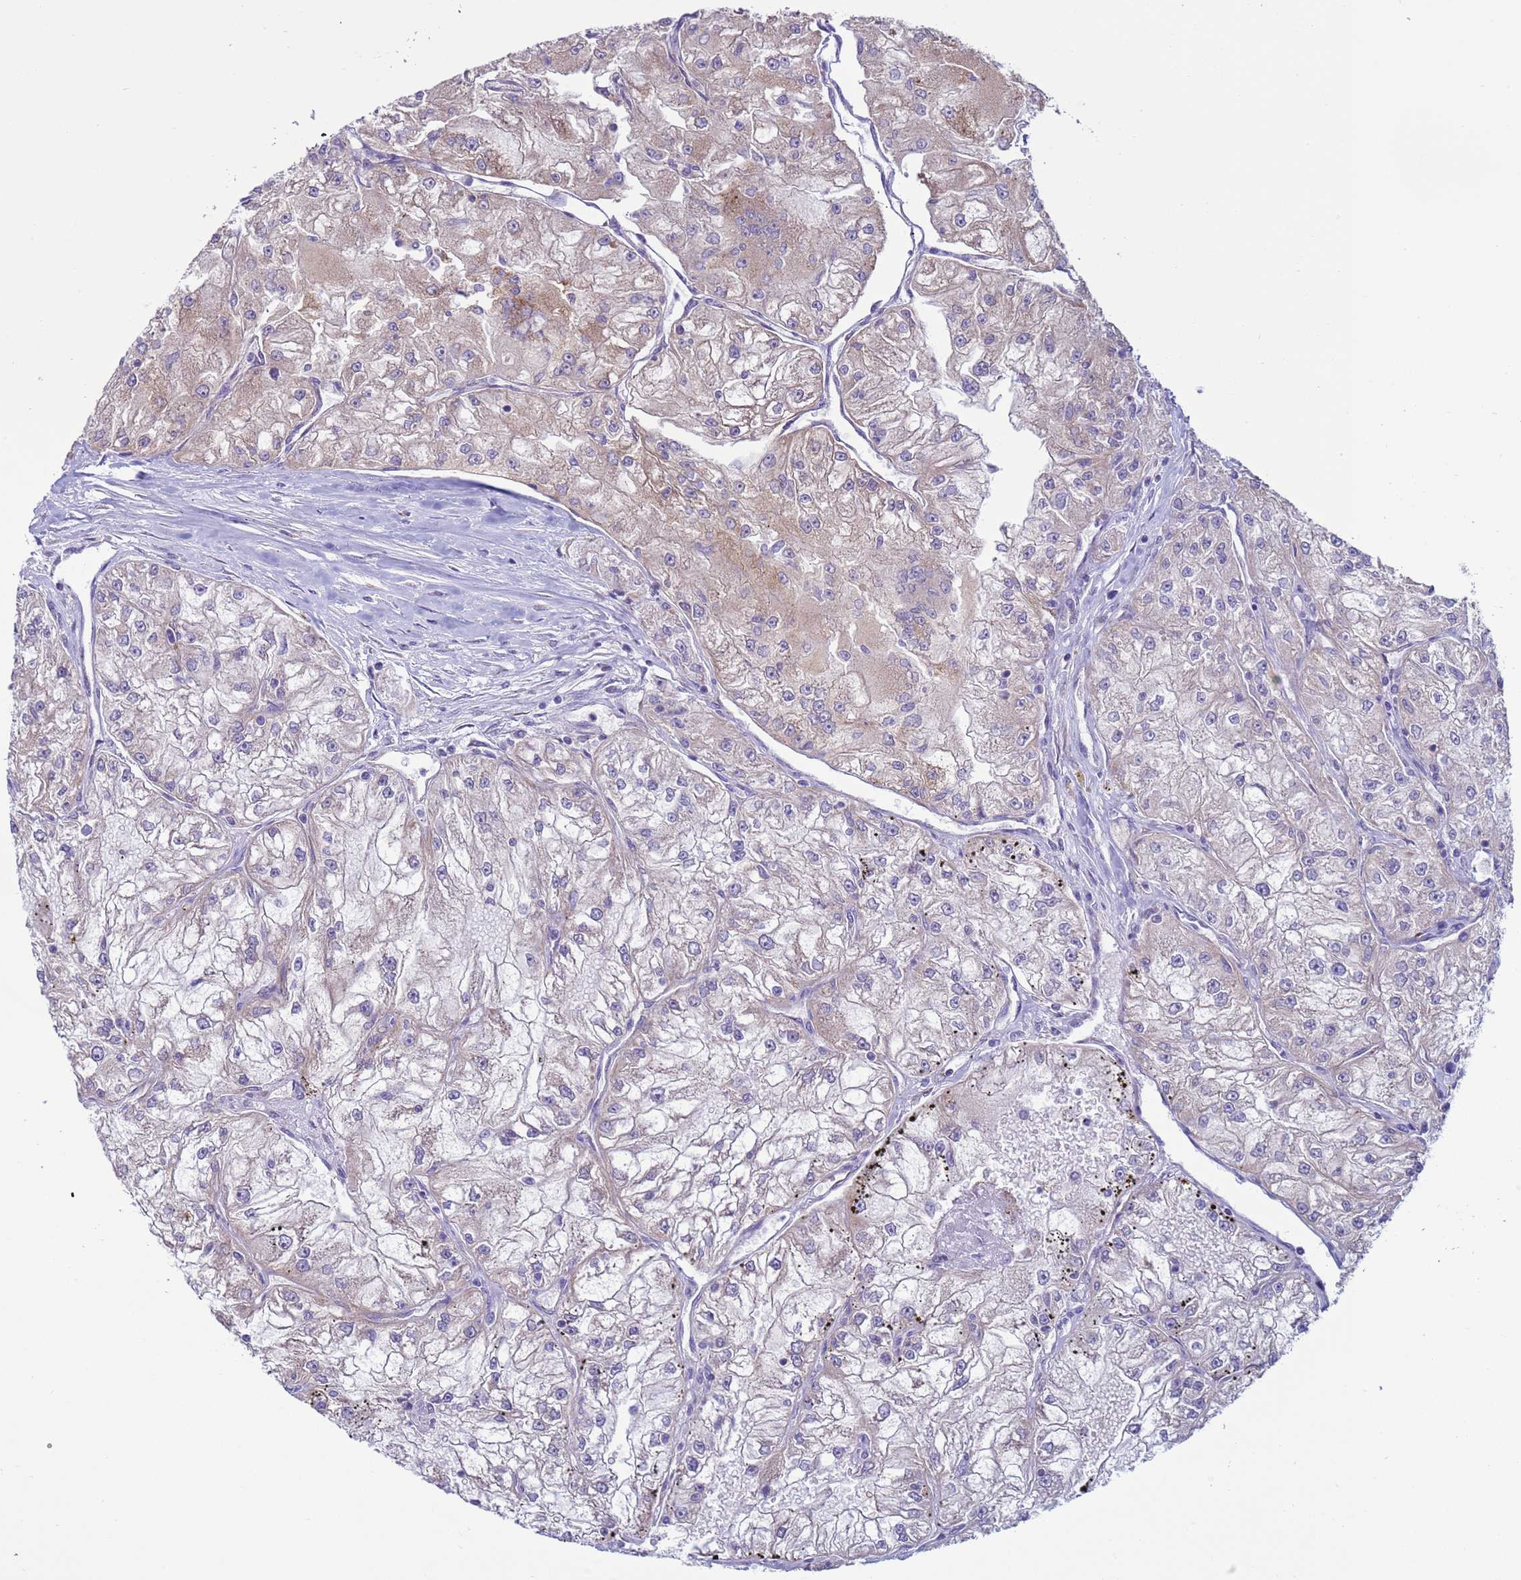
{"staining": {"intensity": "weak", "quantity": "25%-75%", "location": "cytoplasmic/membranous"}, "tissue": "renal cancer", "cell_type": "Tumor cells", "image_type": "cancer", "snomed": [{"axis": "morphology", "description": "Adenocarcinoma, NOS"}, {"axis": "topography", "description": "Kidney"}], "caption": "This is an image of immunohistochemistry staining of renal cancer, which shows weak staining in the cytoplasmic/membranous of tumor cells.", "gene": "NCALD", "patient": {"sex": "female", "age": 72}}